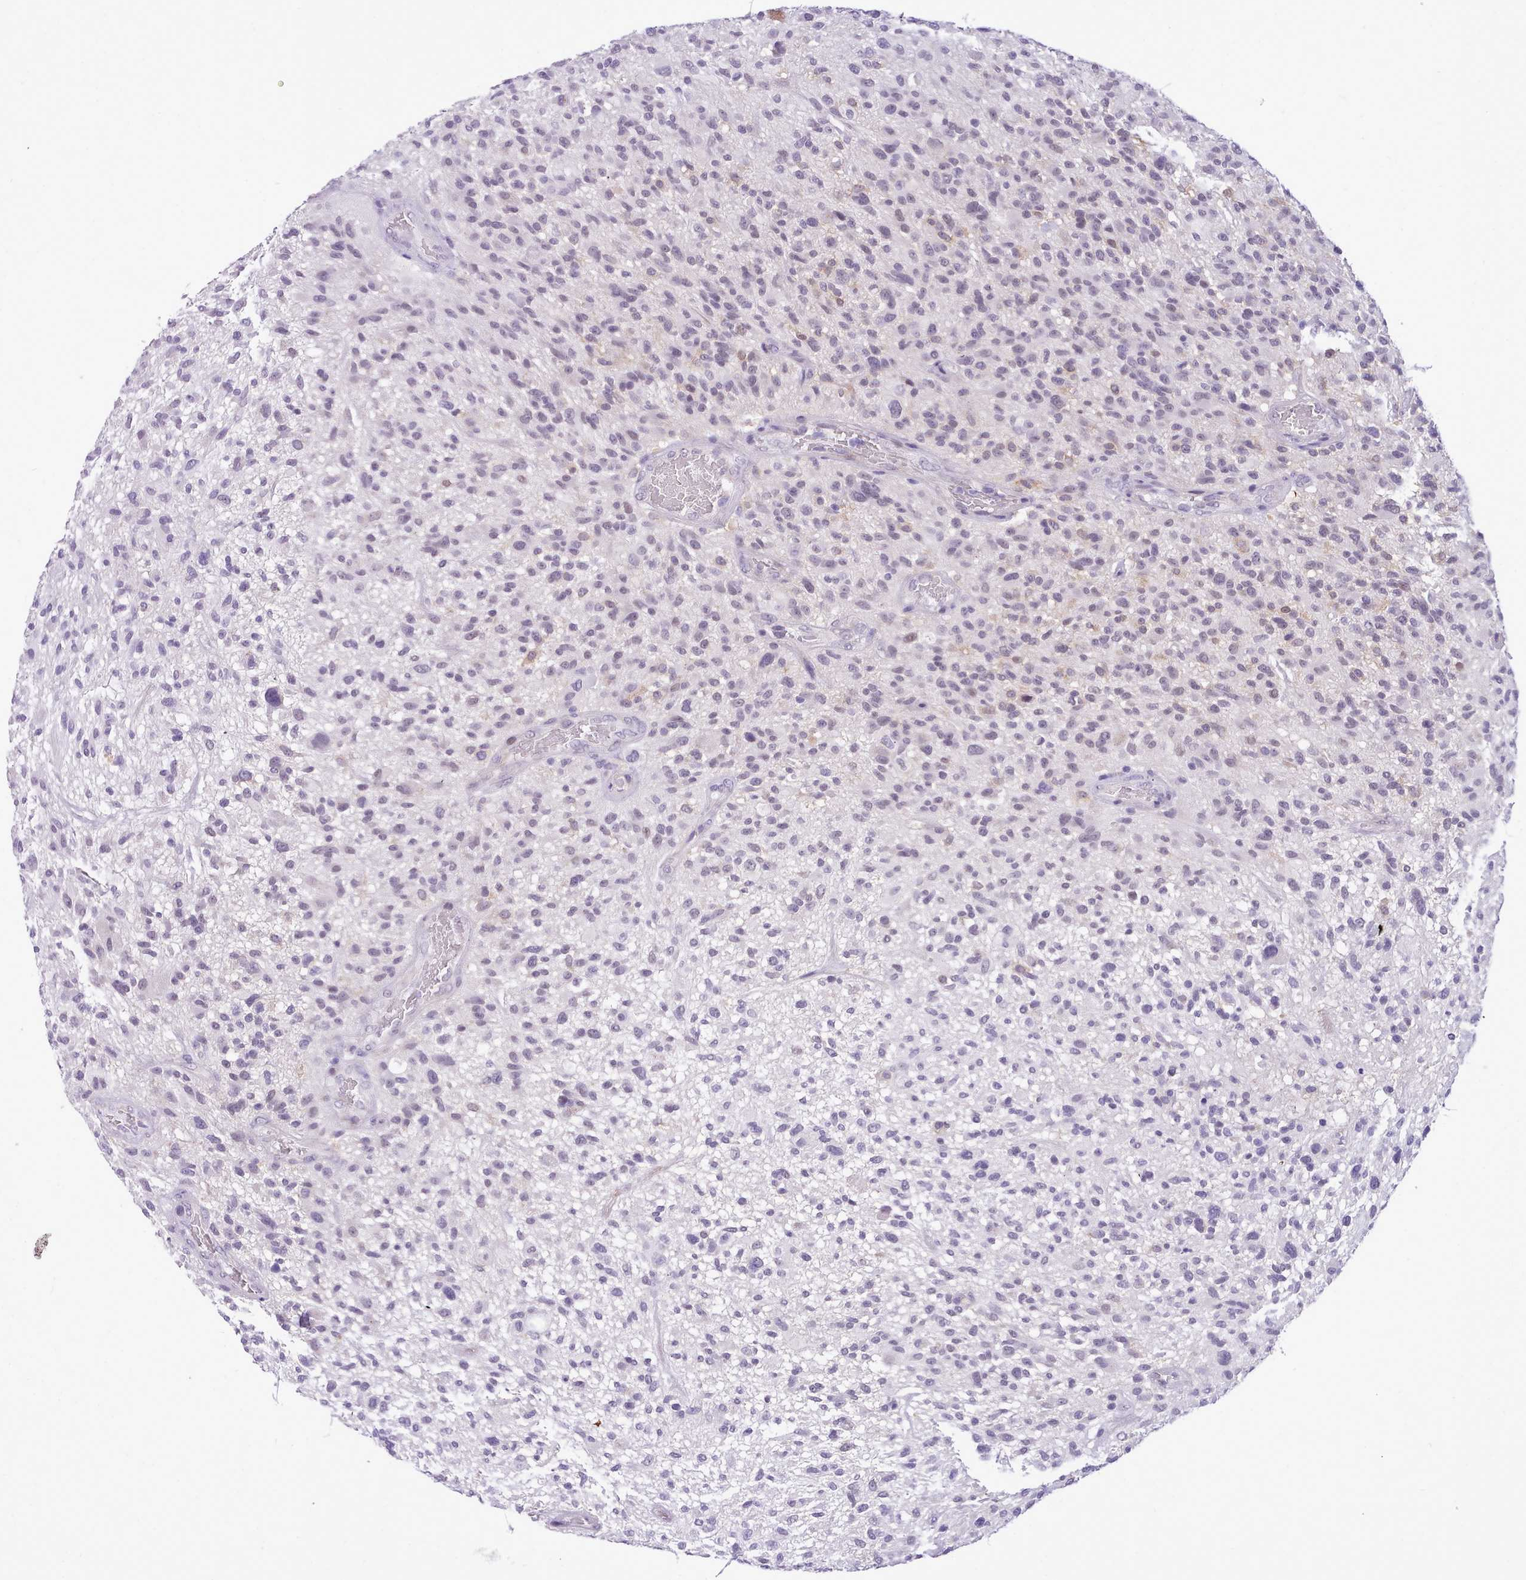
{"staining": {"intensity": "negative", "quantity": "none", "location": "none"}, "tissue": "glioma", "cell_type": "Tumor cells", "image_type": "cancer", "snomed": [{"axis": "morphology", "description": "Glioma, malignant, High grade"}, {"axis": "topography", "description": "Brain"}], "caption": "A high-resolution image shows IHC staining of malignant high-grade glioma, which exhibits no significant expression in tumor cells. Nuclei are stained in blue.", "gene": "LRRC37A", "patient": {"sex": "male", "age": 47}}